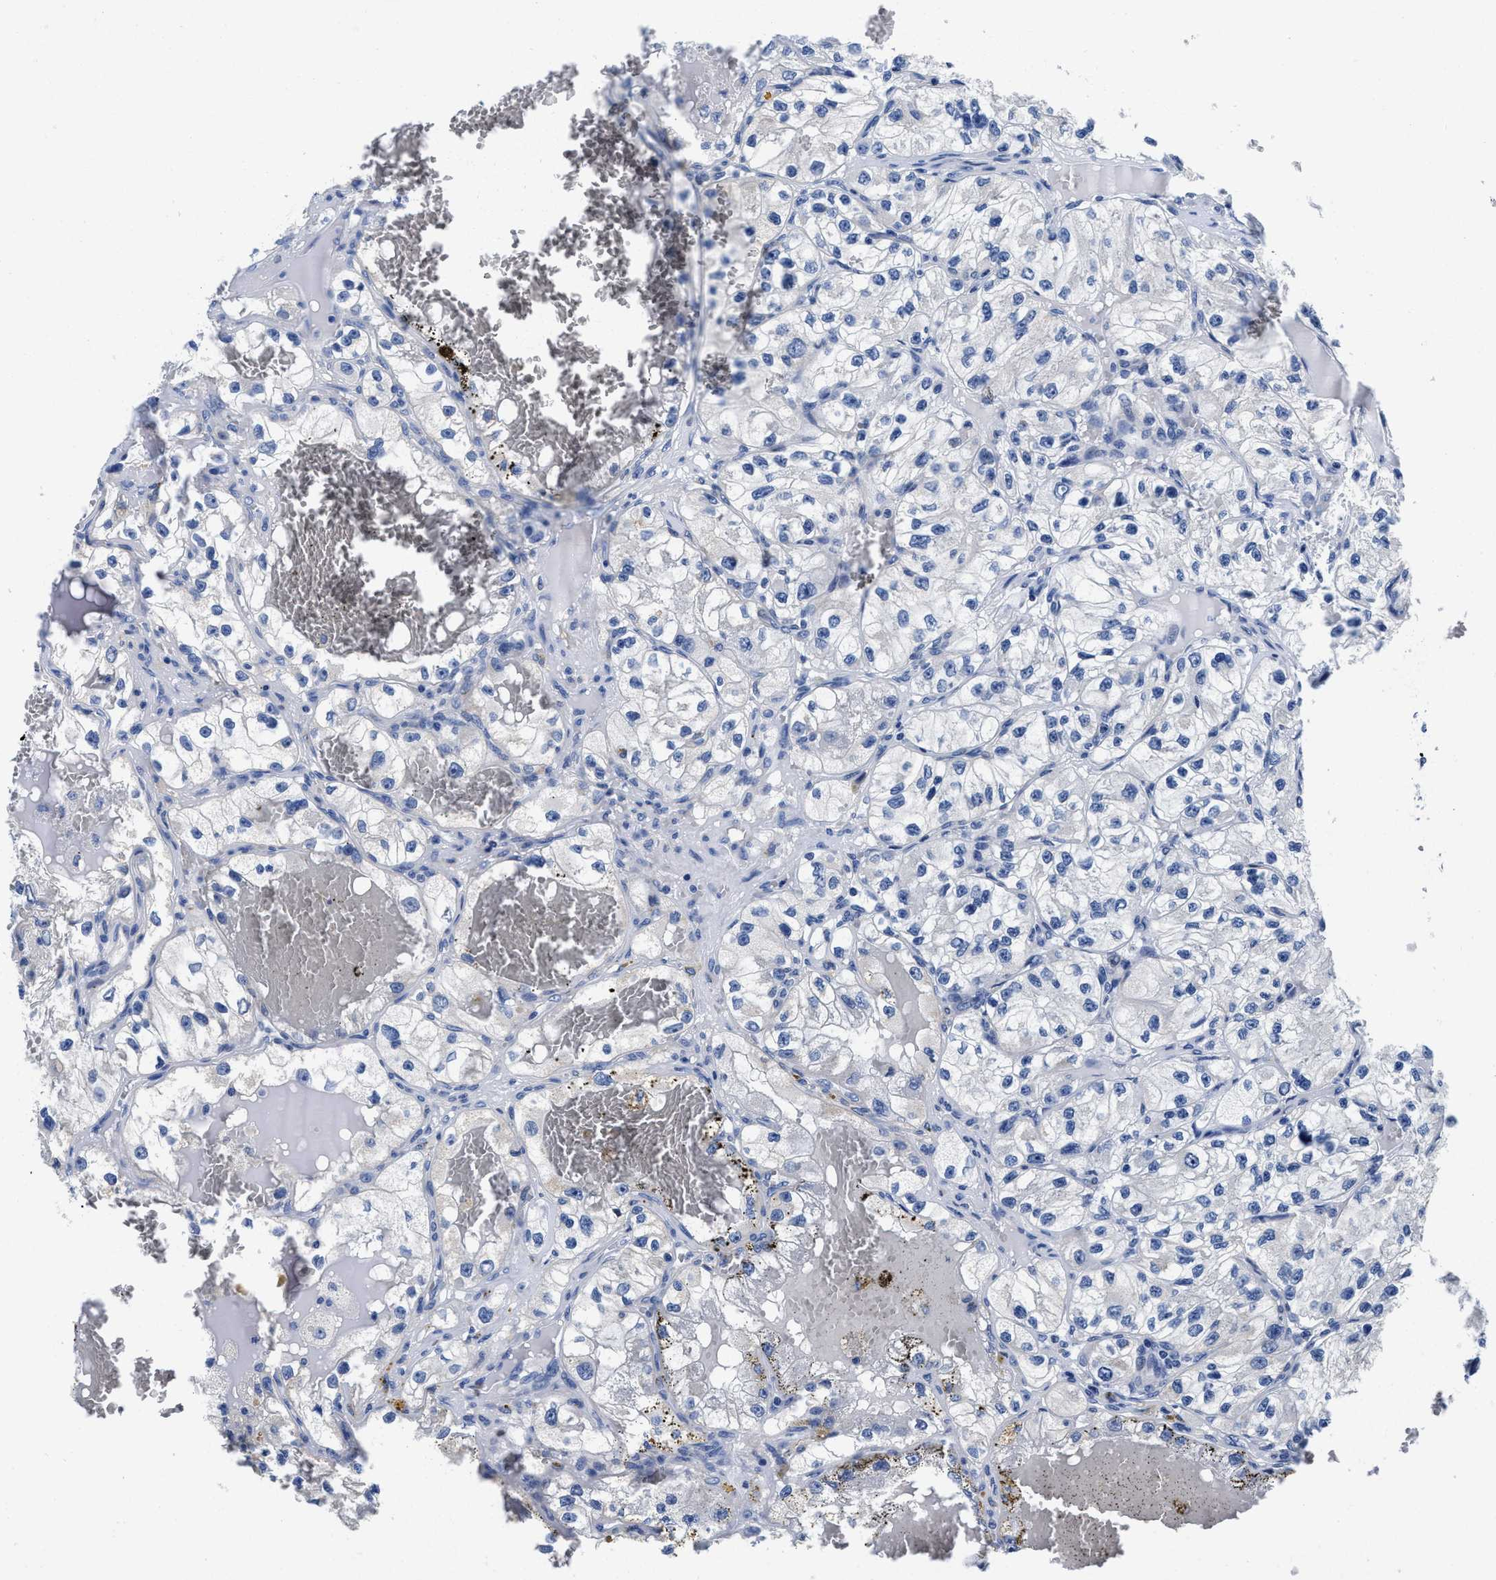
{"staining": {"intensity": "negative", "quantity": "none", "location": "none"}, "tissue": "renal cancer", "cell_type": "Tumor cells", "image_type": "cancer", "snomed": [{"axis": "morphology", "description": "Adenocarcinoma, NOS"}, {"axis": "topography", "description": "Kidney"}], "caption": "This is an immunohistochemistry (IHC) histopathology image of human renal cancer. There is no positivity in tumor cells.", "gene": "SLC35F1", "patient": {"sex": "female", "age": 57}}